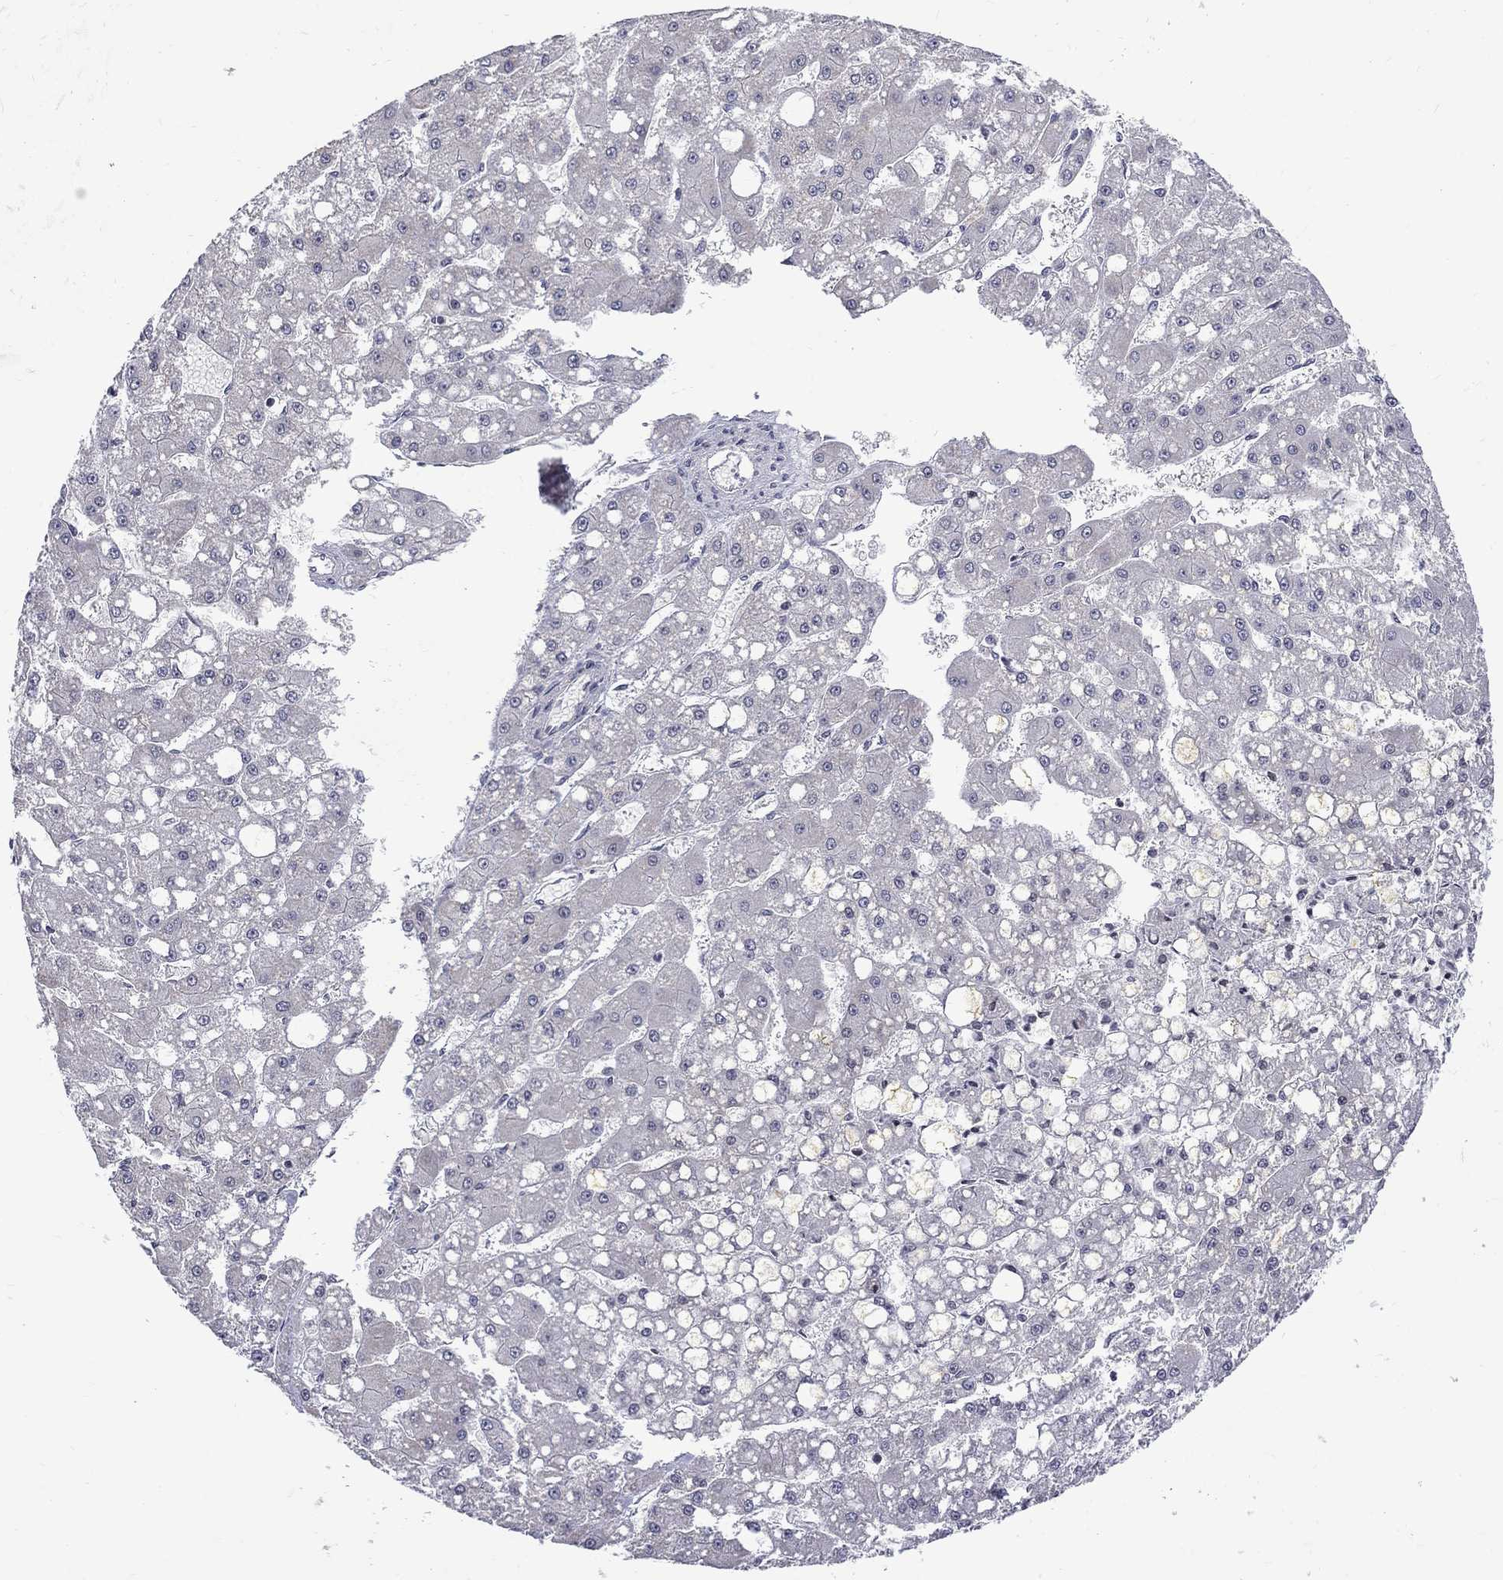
{"staining": {"intensity": "negative", "quantity": "none", "location": "none"}, "tissue": "liver cancer", "cell_type": "Tumor cells", "image_type": "cancer", "snomed": [{"axis": "morphology", "description": "Carcinoma, Hepatocellular, NOS"}, {"axis": "topography", "description": "Liver"}], "caption": "This is an immunohistochemistry (IHC) micrograph of human liver cancer. There is no staining in tumor cells.", "gene": "SH2B1", "patient": {"sex": "male", "age": 67}}